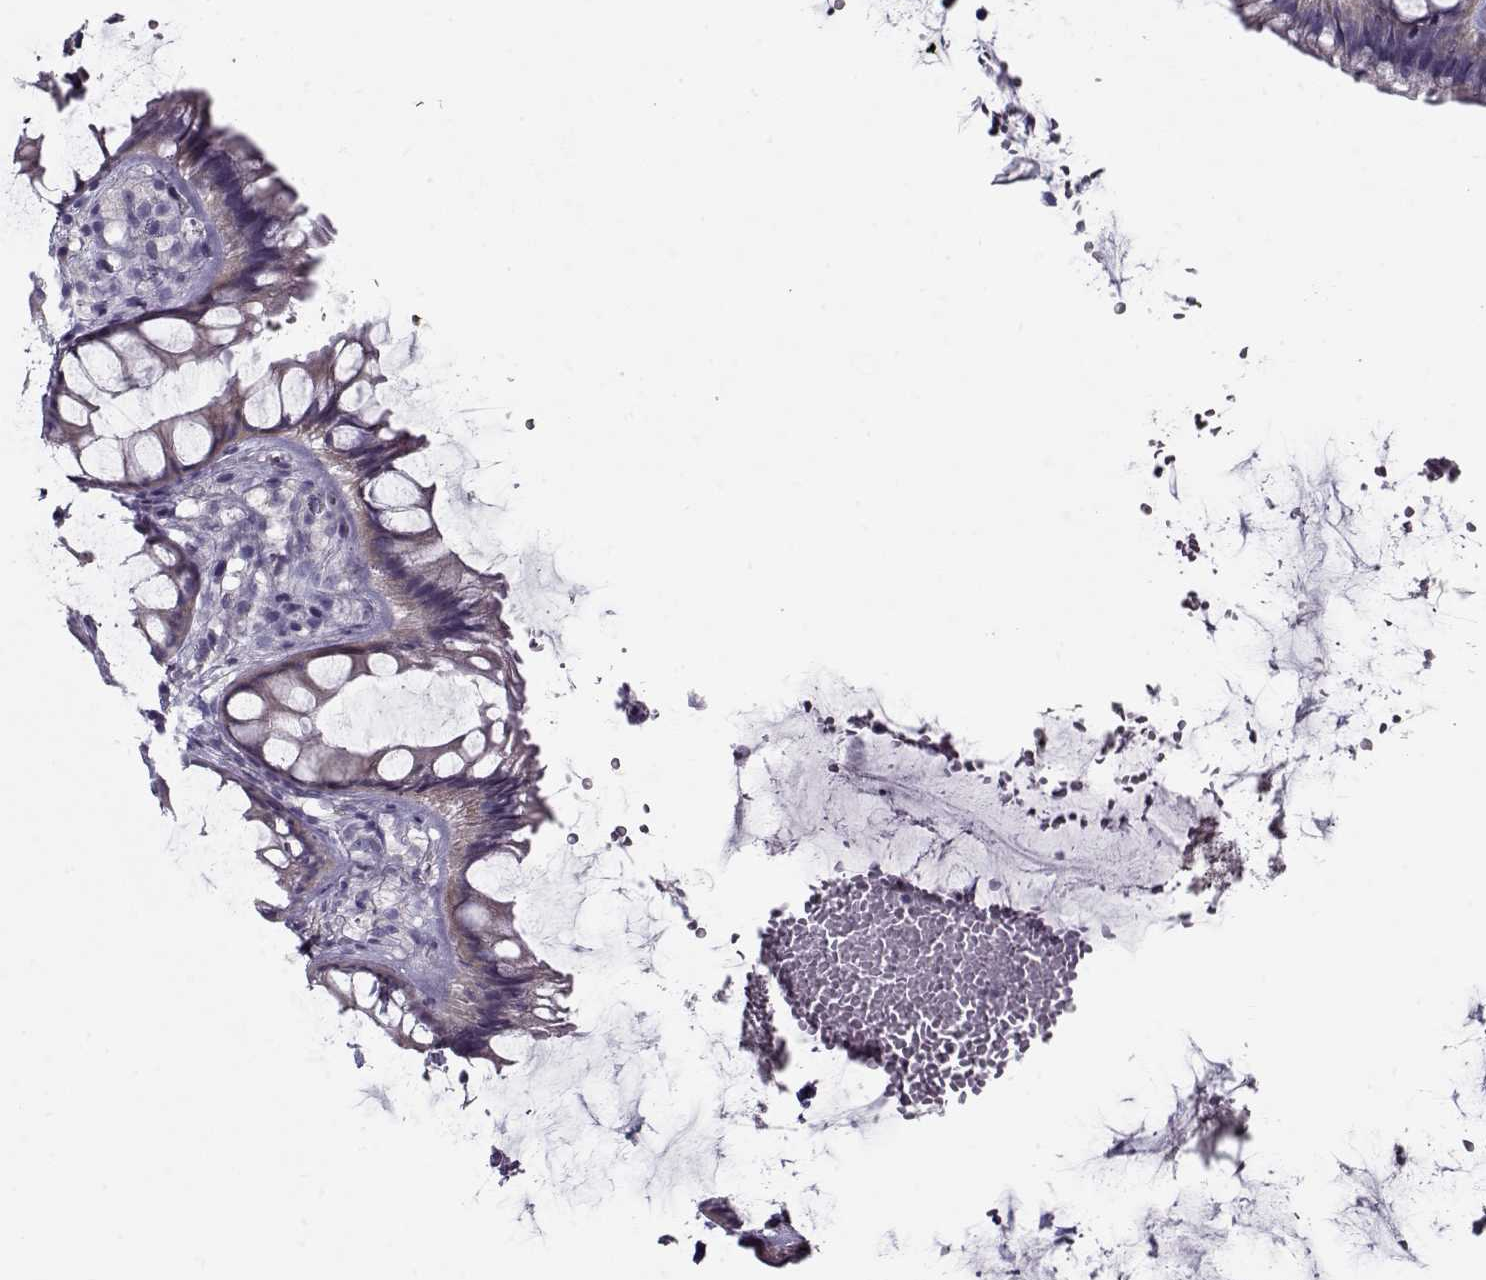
{"staining": {"intensity": "weak", "quantity": ">75%", "location": "cytoplasmic/membranous"}, "tissue": "rectum", "cell_type": "Glandular cells", "image_type": "normal", "snomed": [{"axis": "morphology", "description": "Normal tissue, NOS"}, {"axis": "topography", "description": "Rectum"}], "caption": "Protein staining demonstrates weak cytoplasmic/membranous expression in about >75% of glandular cells in normal rectum.", "gene": "PP2D1", "patient": {"sex": "female", "age": 62}}